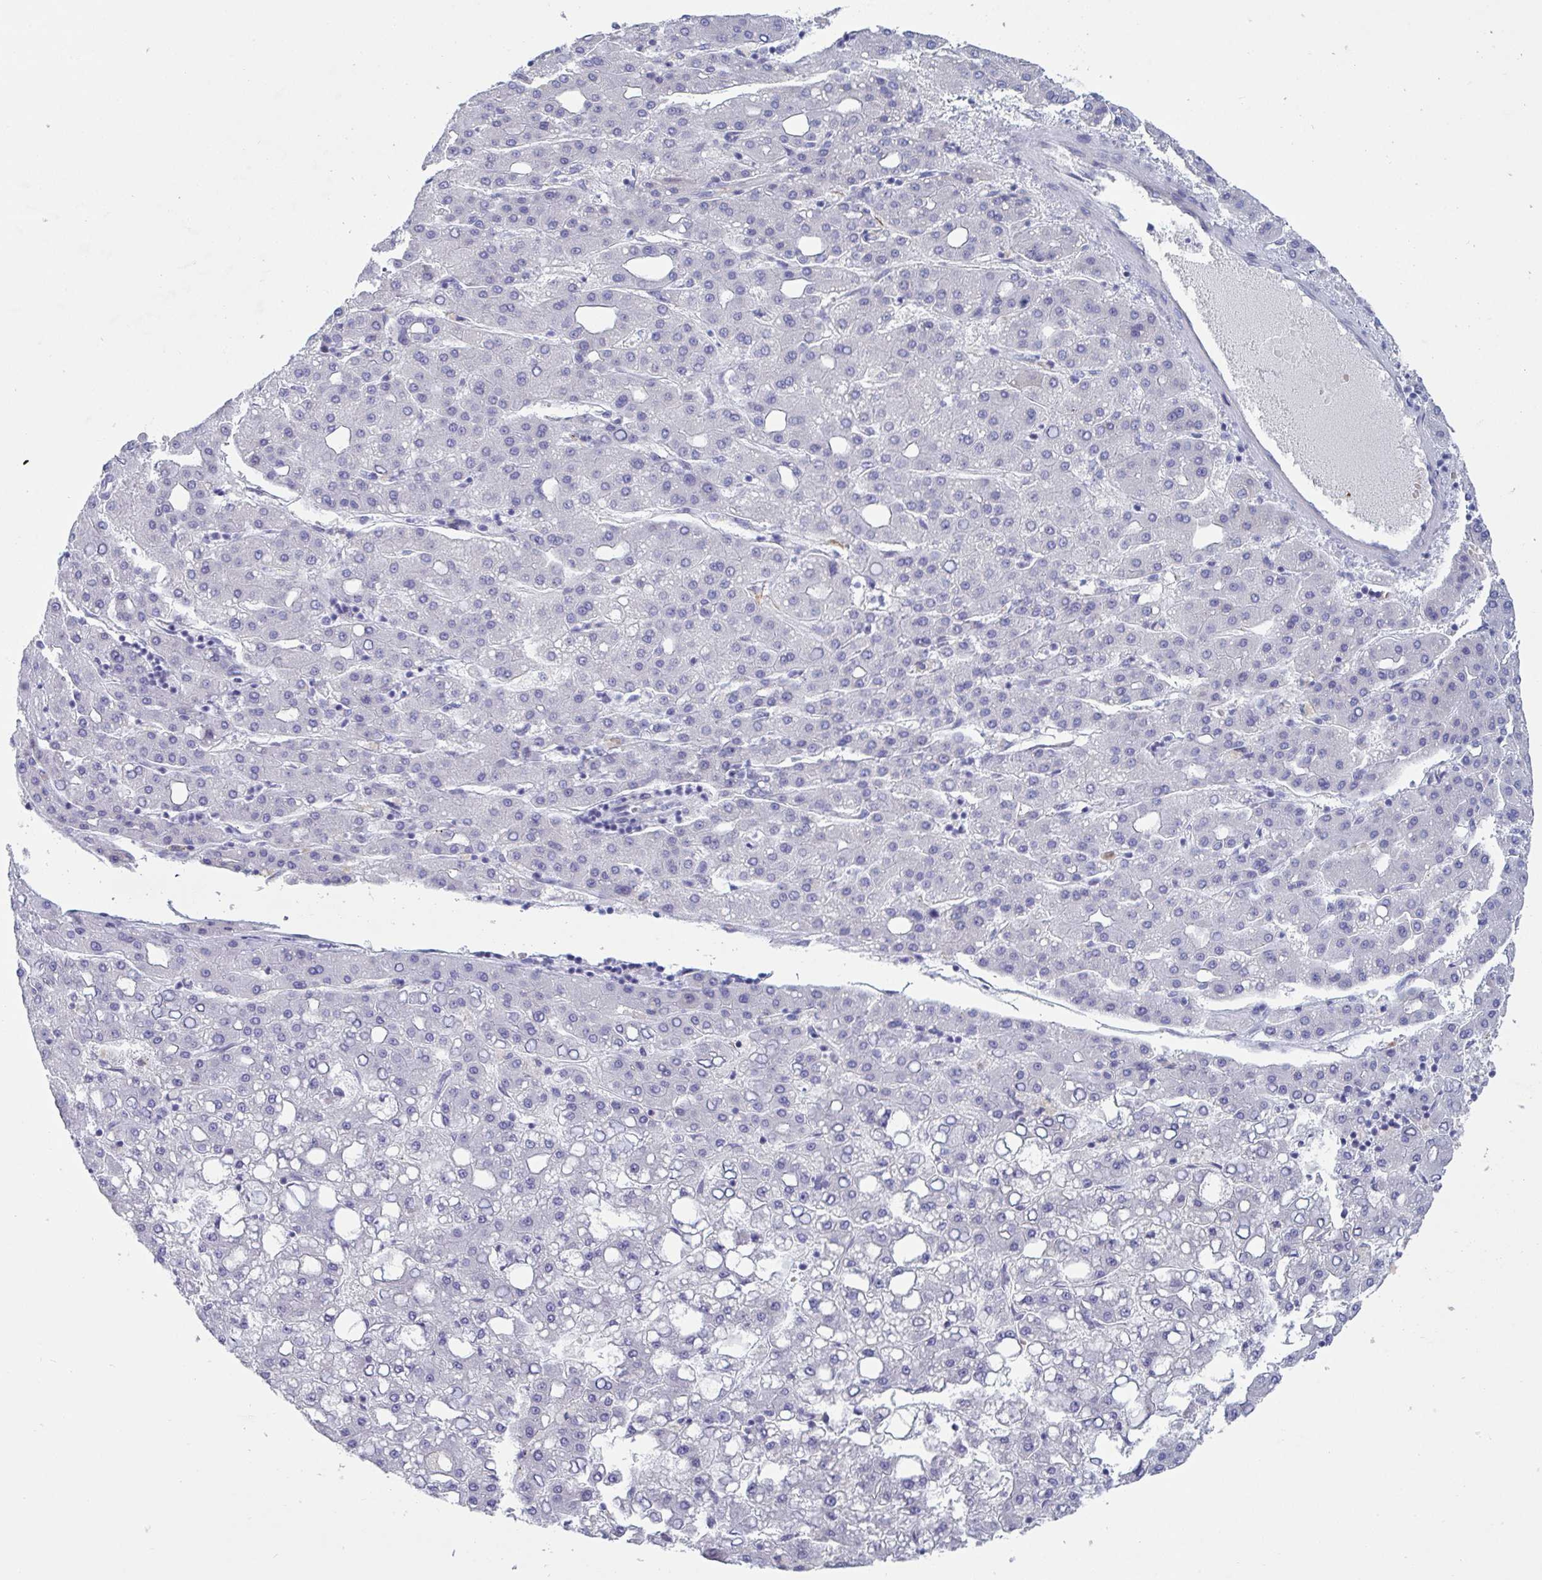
{"staining": {"intensity": "negative", "quantity": "none", "location": "none"}, "tissue": "liver cancer", "cell_type": "Tumor cells", "image_type": "cancer", "snomed": [{"axis": "morphology", "description": "Carcinoma, Hepatocellular, NOS"}, {"axis": "topography", "description": "Liver"}], "caption": "This is a micrograph of immunohistochemistry staining of liver cancer (hepatocellular carcinoma), which shows no expression in tumor cells.", "gene": "TAS2R38", "patient": {"sex": "male", "age": 65}}